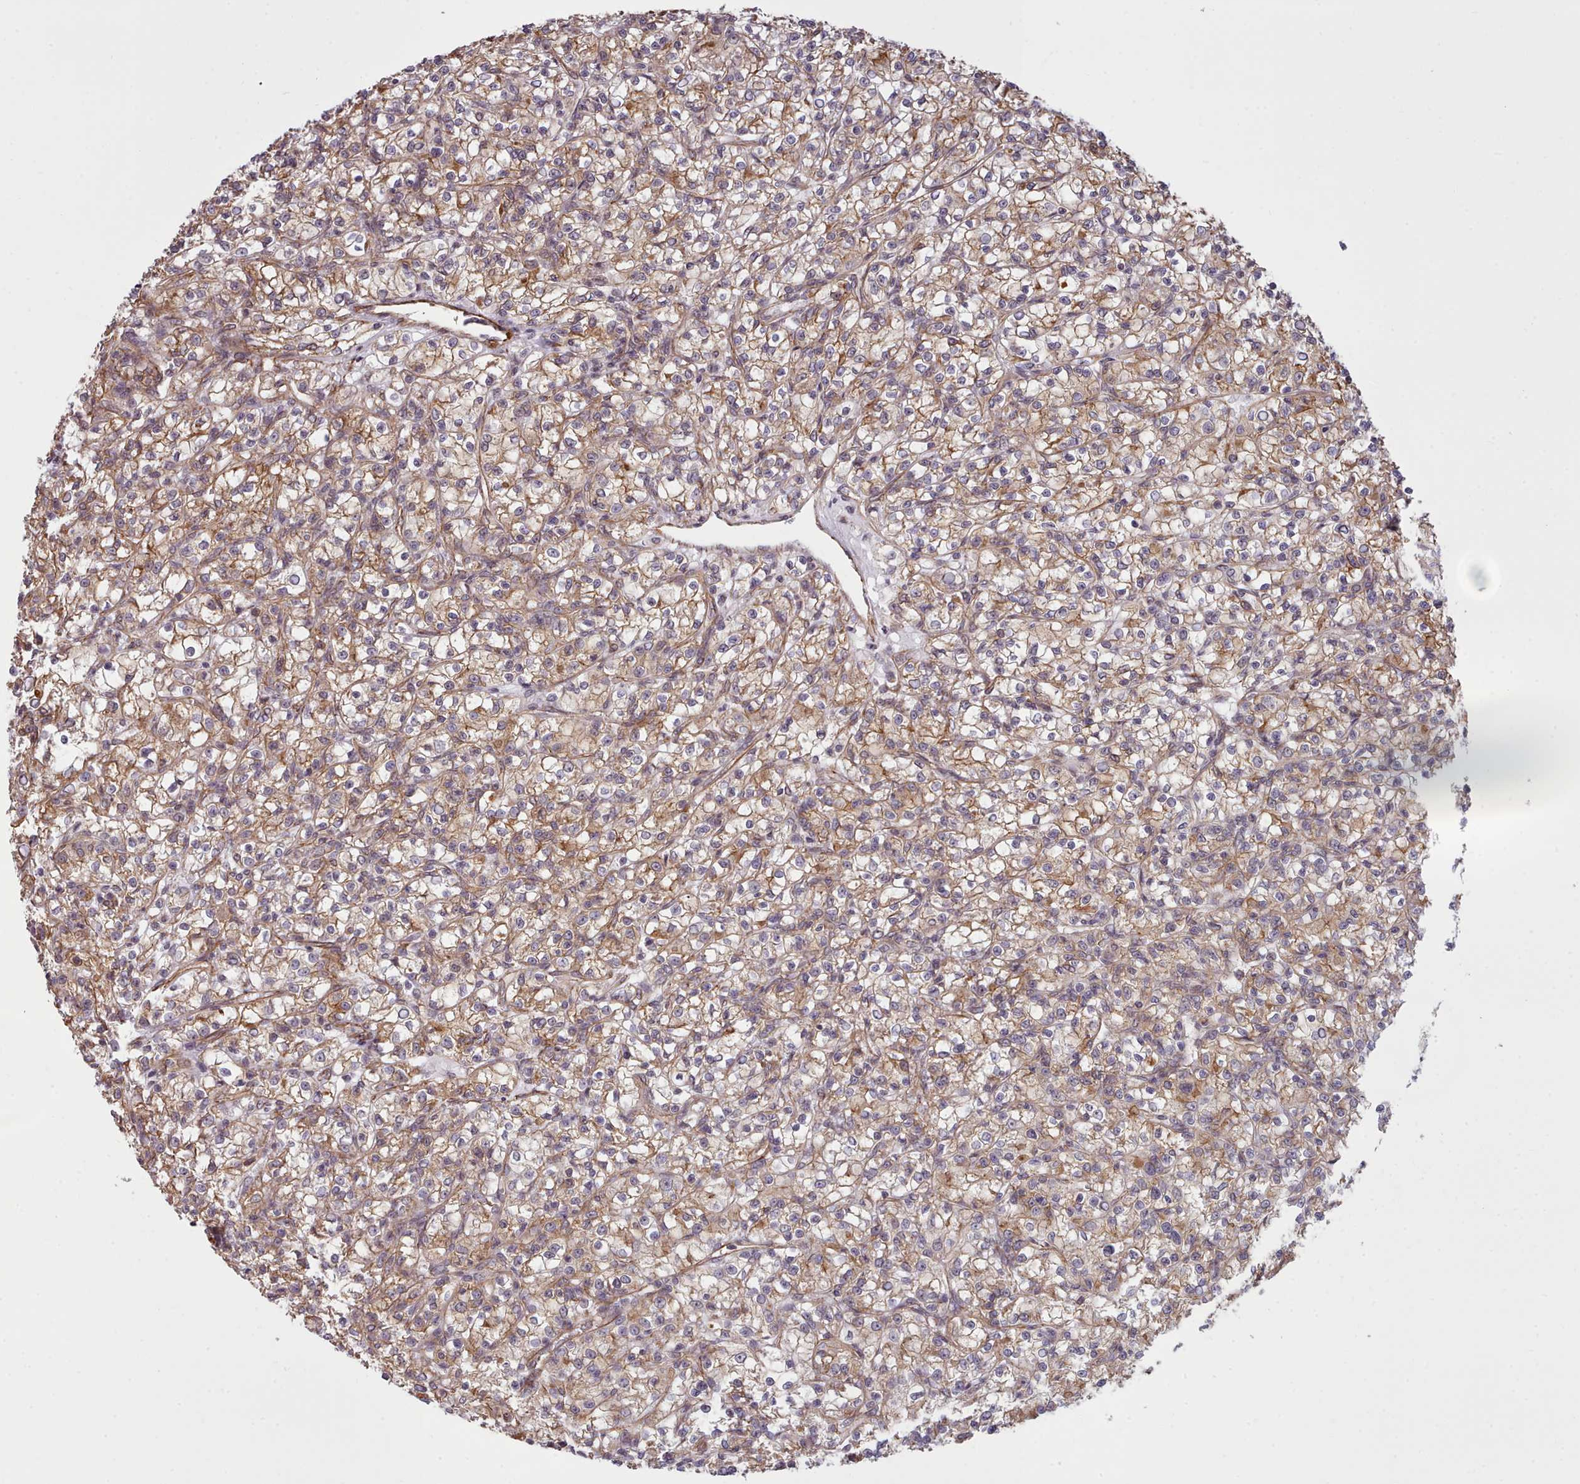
{"staining": {"intensity": "moderate", "quantity": ">75%", "location": "cytoplasmic/membranous"}, "tissue": "renal cancer", "cell_type": "Tumor cells", "image_type": "cancer", "snomed": [{"axis": "morphology", "description": "Adenocarcinoma, NOS"}, {"axis": "topography", "description": "Kidney"}], "caption": "There is medium levels of moderate cytoplasmic/membranous positivity in tumor cells of renal cancer, as demonstrated by immunohistochemical staining (brown color).", "gene": "MRPL46", "patient": {"sex": "female", "age": 59}}